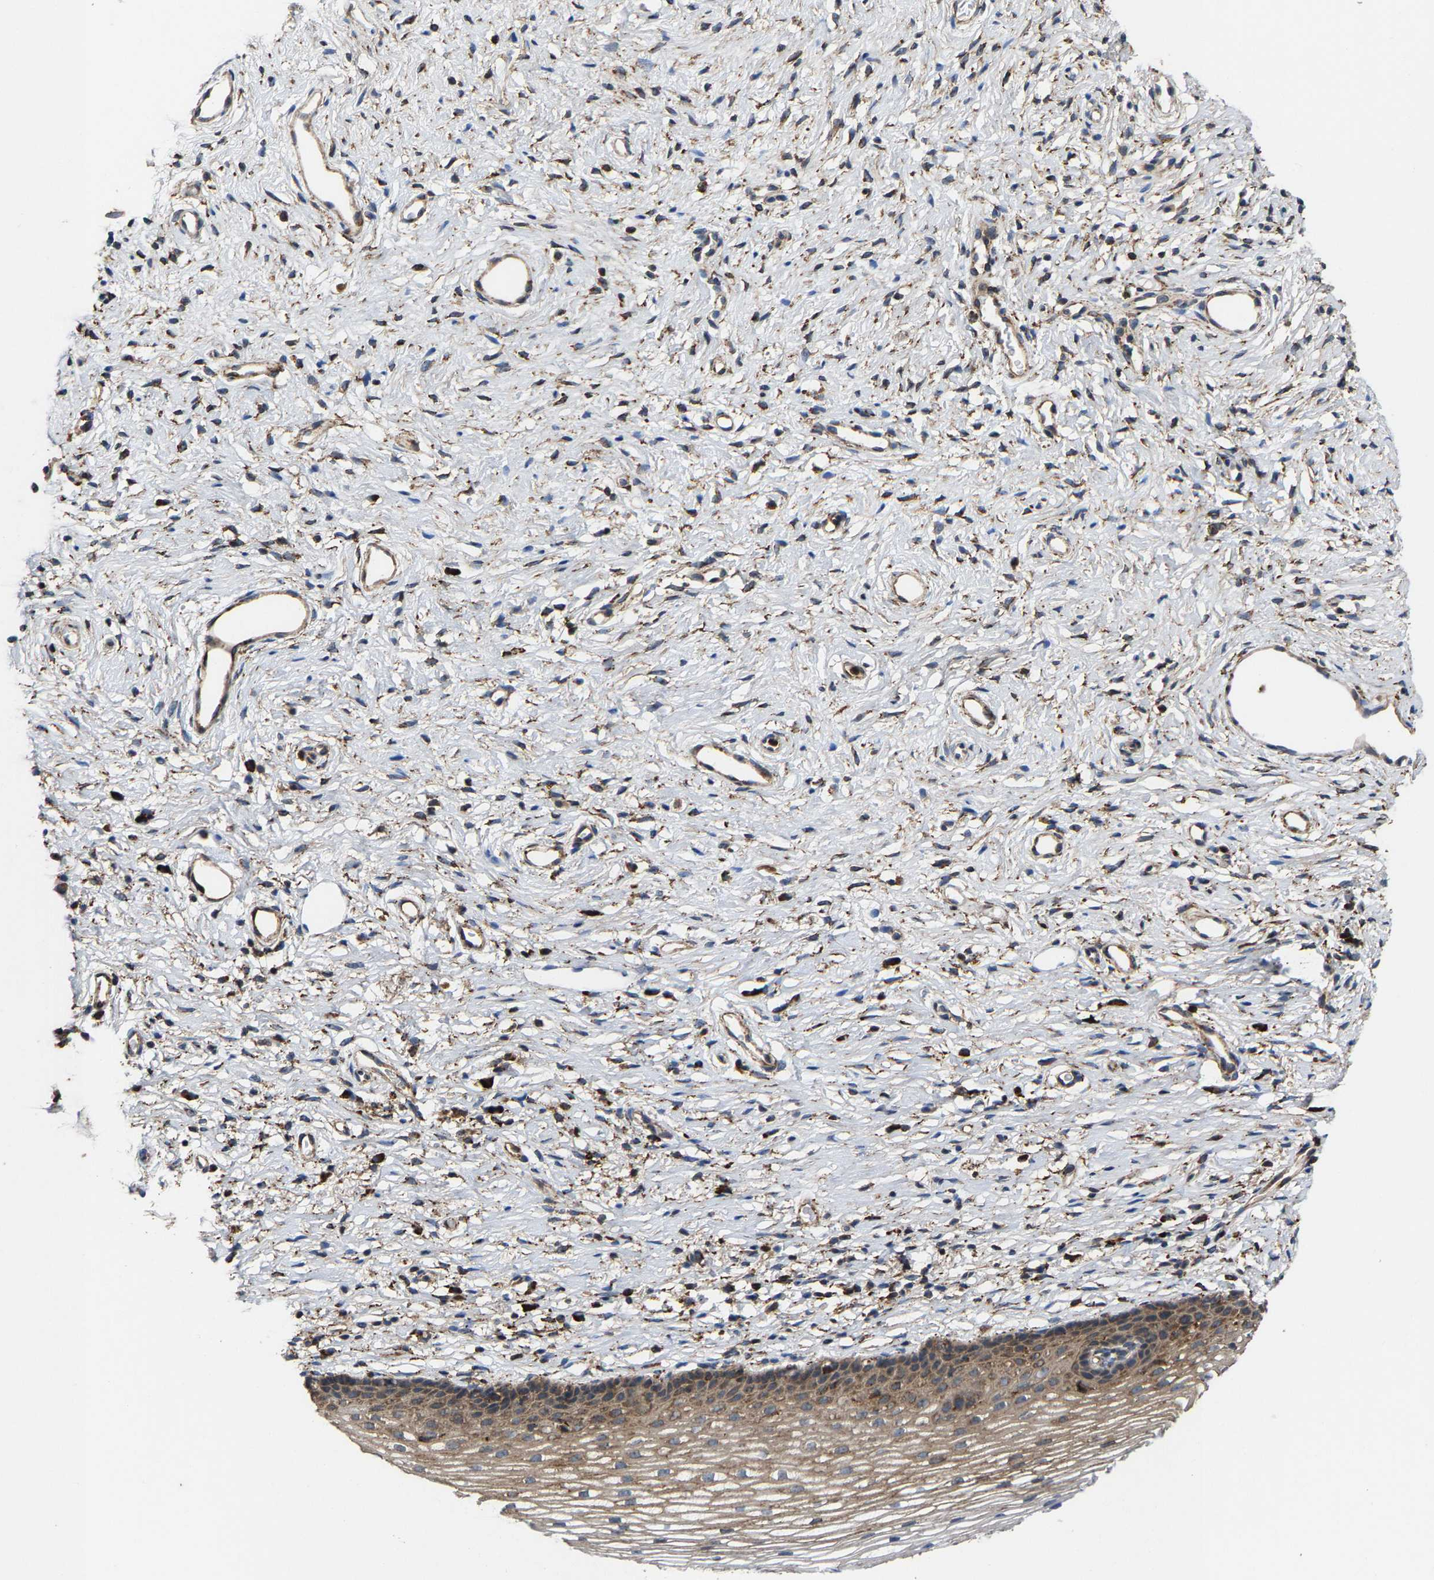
{"staining": {"intensity": "moderate", "quantity": ">75%", "location": "cytoplasmic/membranous"}, "tissue": "cervix", "cell_type": "Glandular cells", "image_type": "normal", "snomed": [{"axis": "morphology", "description": "Normal tissue, NOS"}, {"axis": "topography", "description": "Cervix"}], "caption": "Immunohistochemistry (IHC) photomicrograph of normal human cervix stained for a protein (brown), which exhibits medium levels of moderate cytoplasmic/membranous positivity in about >75% of glandular cells.", "gene": "FGD3", "patient": {"sex": "female", "age": 77}}